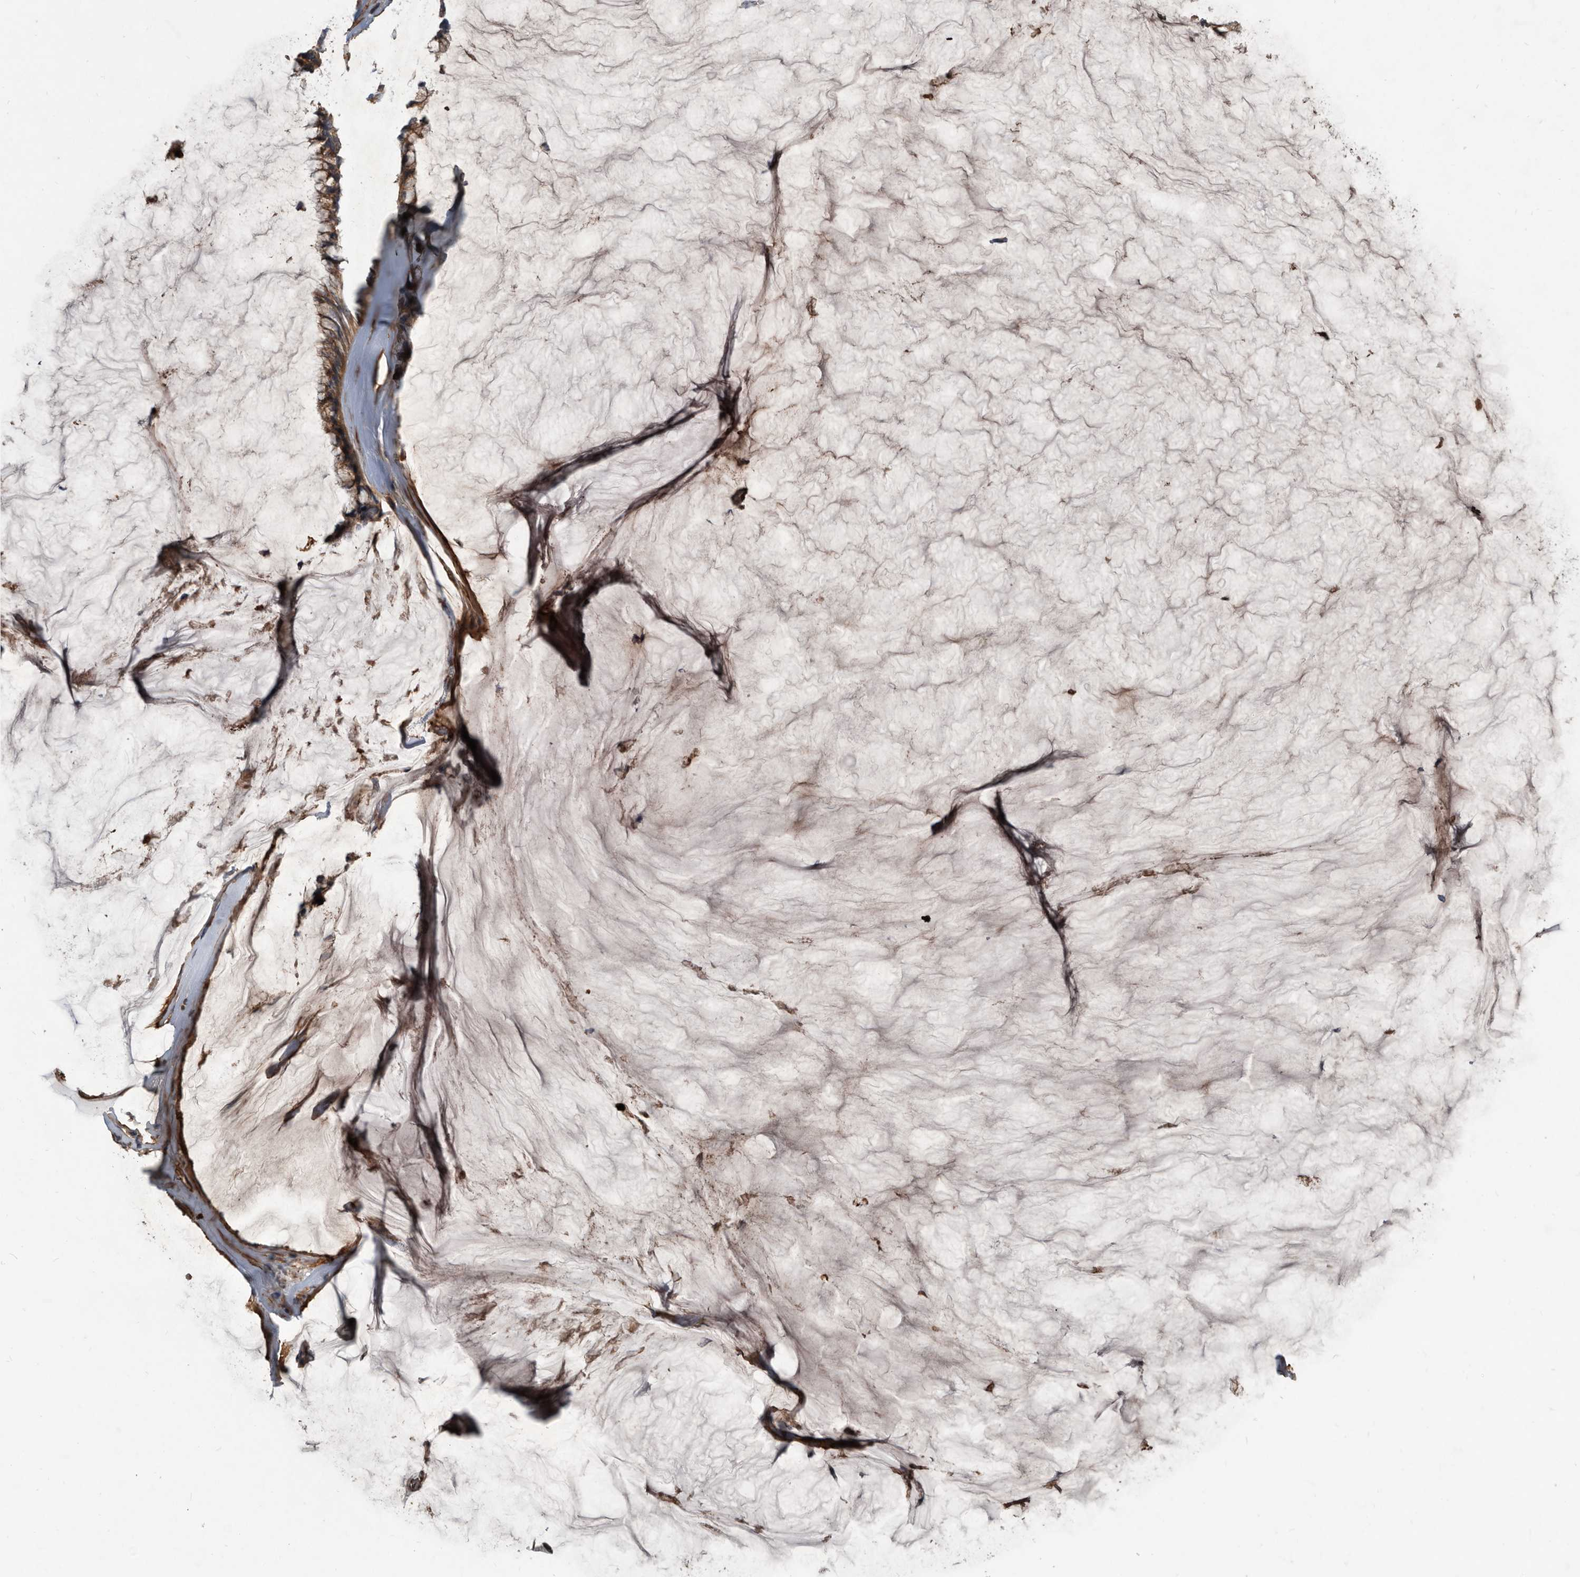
{"staining": {"intensity": "strong", "quantity": ">75%", "location": "cytoplasmic/membranous"}, "tissue": "ovarian cancer", "cell_type": "Tumor cells", "image_type": "cancer", "snomed": [{"axis": "morphology", "description": "Cystadenocarcinoma, mucinous, NOS"}, {"axis": "topography", "description": "Ovary"}], "caption": "Ovarian mucinous cystadenocarcinoma stained with a brown dye shows strong cytoplasmic/membranous positive expression in approximately >75% of tumor cells.", "gene": "PI15", "patient": {"sex": "female", "age": 39}}